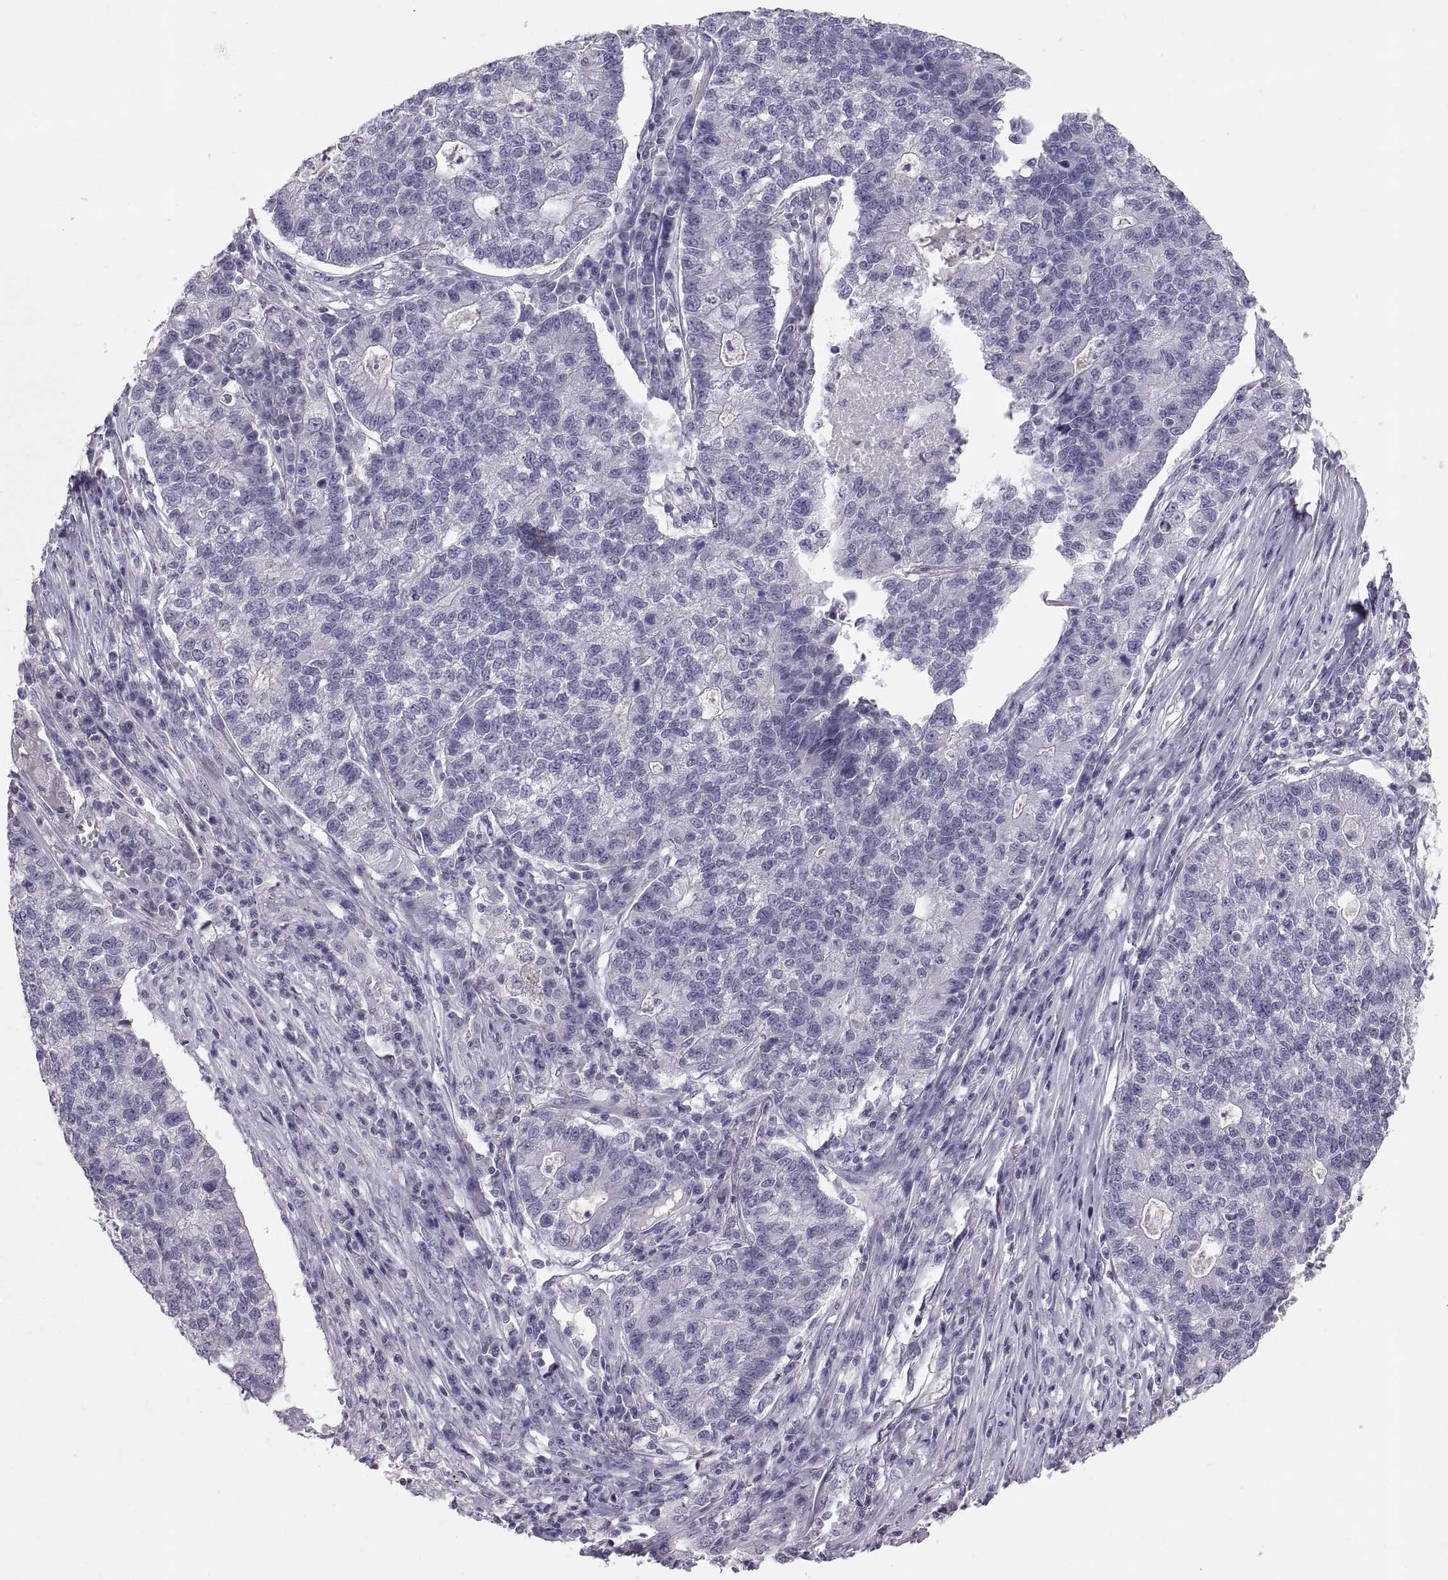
{"staining": {"intensity": "negative", "quantity": "none", "location": "none"}, "tissue": "lung cancer", "cell_type": "Tumor cells", "image_type": "cancer", "snomed": [{"axis": "morphology", "description": "Adenocarcinoma, NOS"}, {"axis": "topography", "description": "Lung"}], "caption": "The histopathology image shows no staining of tumor cells in adenocarcinoma (lung). The staining is performed using DAB (3,3'-diaminobenzidine) brown chromogen with nuclei counter-stained in using hematoxylin.", "gene": "PTN", "patient": {"sex": "male", "age": 57}}